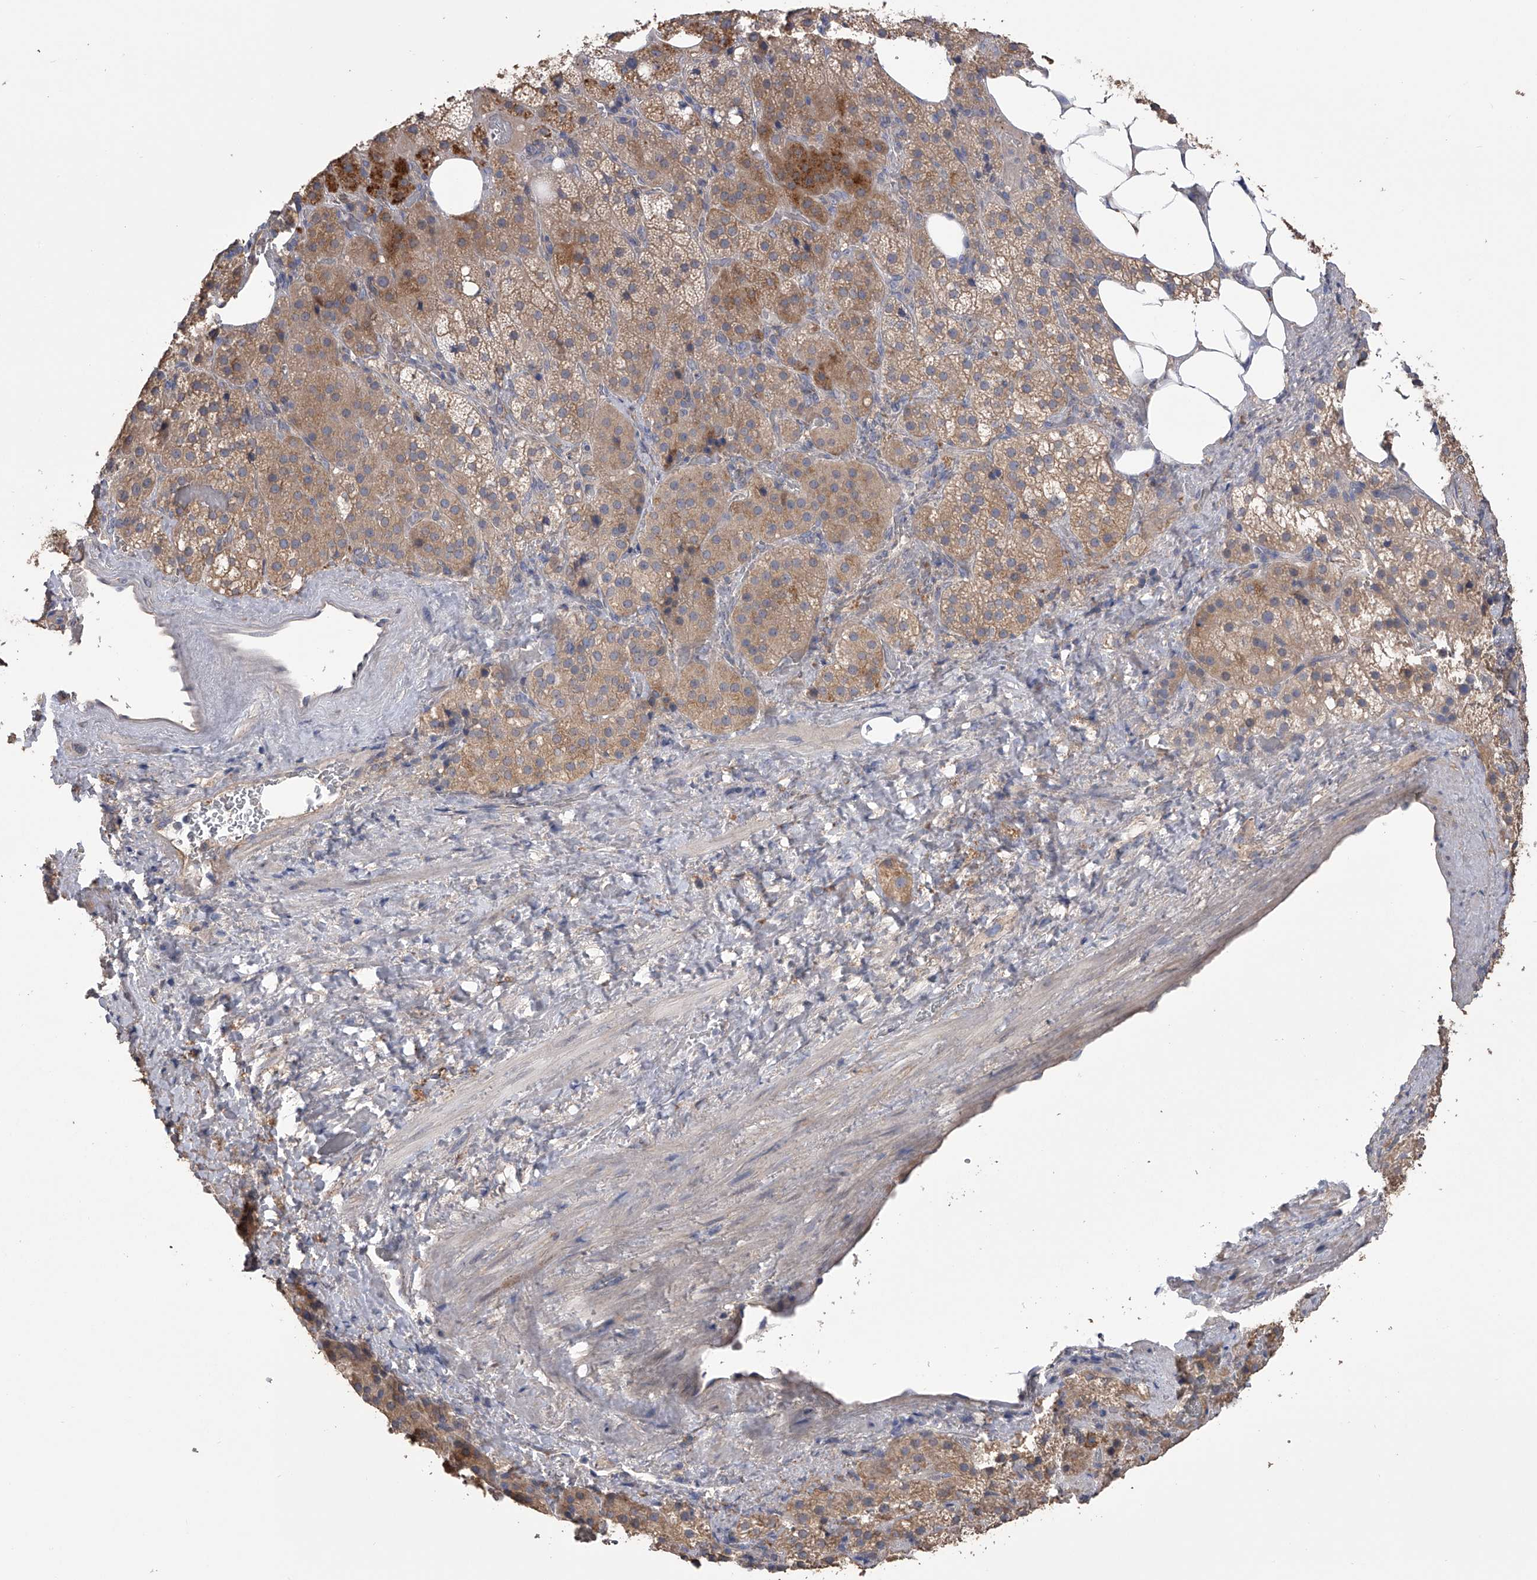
{"staining": {"intensity": "moderate", "quantity": ">75%", "location": "cytoplasmic/membranous"}, "tissue": "adrenal gland", "cell_type": "Glandular cells", "image_type": "normal", "snomed": [{"axis": "morphology", "description": "Normal tissue, NOS"}, {"axis": "topography", "description": "Adrenal gland"}], "caption": "Human adrenal gland stained with a brown dye exhibits moderate cytoplasmic/membranous positive staining in about >75% of glandular cells.", "gene": "ZNF343", "patient": {"sex": "female", "age": 59}}